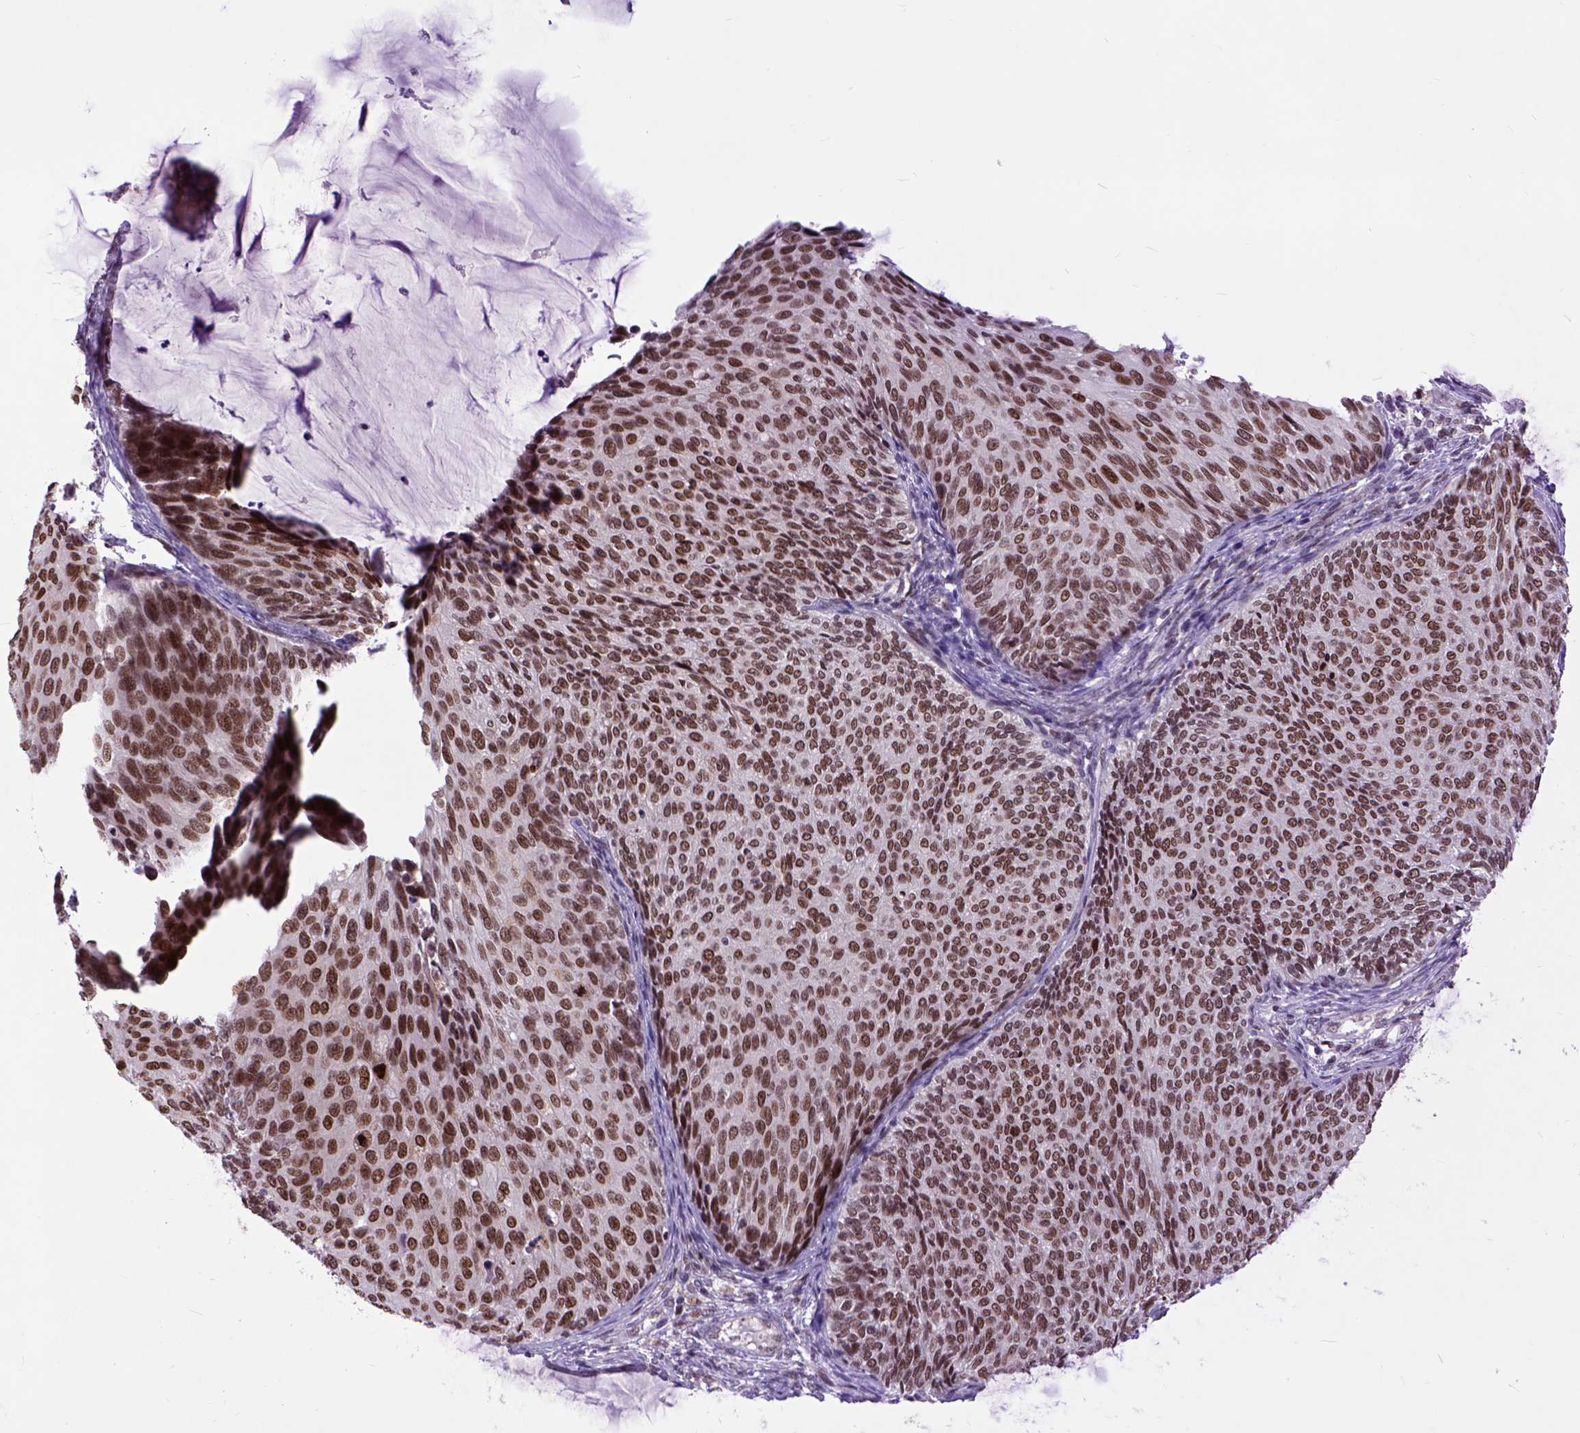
{"staining": {"intensity": "moderate", "quantity": ">75%", "location": "nuclear"}, "tissue": "cervical cancer", "cell_type": "Tumor cells", "image_type": "cancer", "snomed": [{"axis": "morphology", "description": "Squamous cell carcinoma, NOS"}, {"axis": "topography", "description": "Cervix"}], "caption": "Immunohistochemistry (IHC) micrograph of human cervical cancer (squamous cell carcinoma) stained for a protein (brown), which demonstrates medium levels of moderate nuclear positivity in approximately >75% of tumor cells.", "gene": "RCC2", "patient": {"sex": "female", "age": 36}}